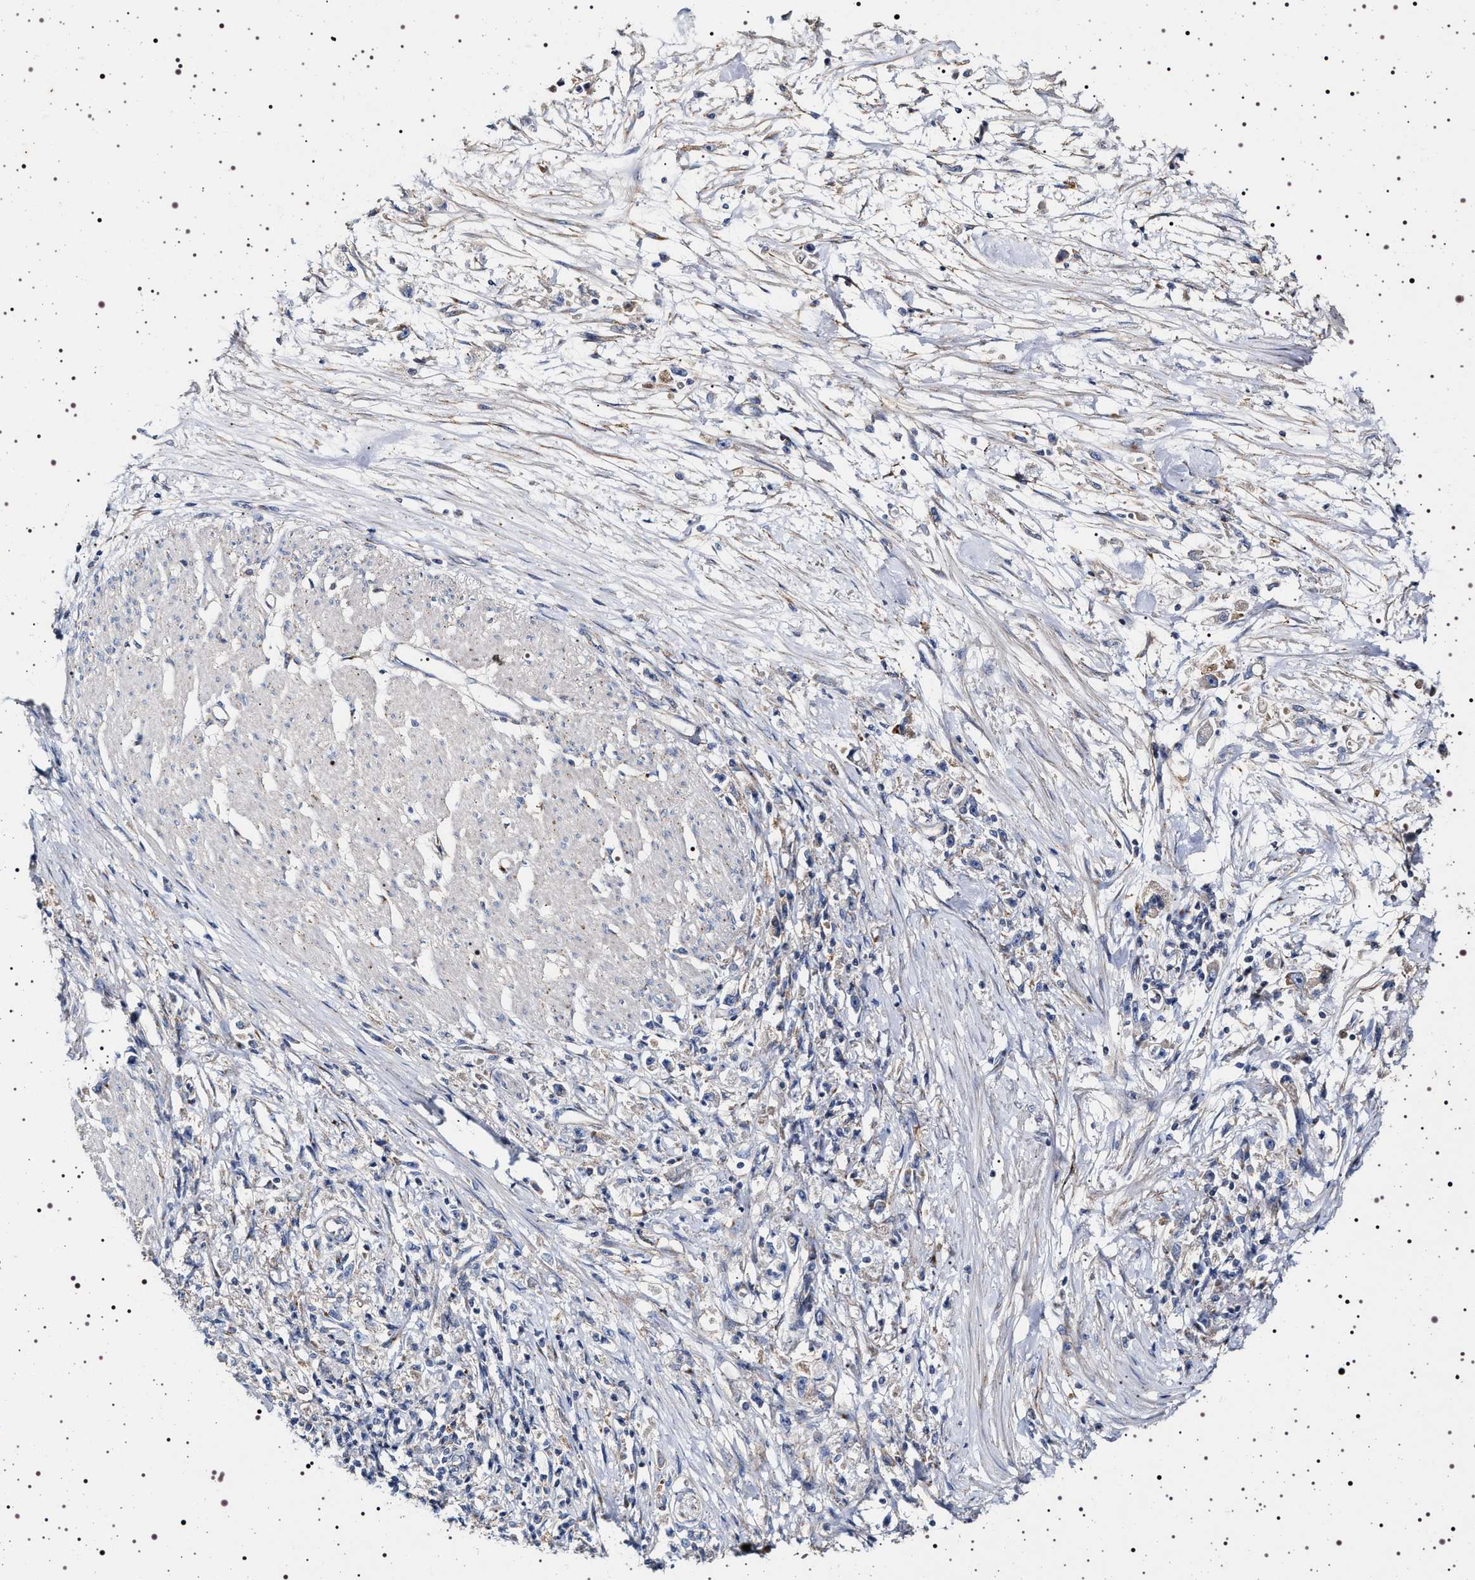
{"staining": {"intensity": "negative", "quantity": "none", "location": "none"}, "tissue": "stomach cancer", "cell_type": "Tumor cells", "image_type": "cancer", "snomed": [{"axis": "morphology", "description": "Adenocarcinoma, NOS"}, {"axis": "topography", "description": "Stomach"}], "caption": "High magnification brightfield microscopy of stomach adenocarcinoma stained with DAB (brown) and counterstained with hematoxylin (blue): tumor cells show no significant positivity.", "gene": "NAALADL2", "patient": {"sex": "female", "age": 59}}